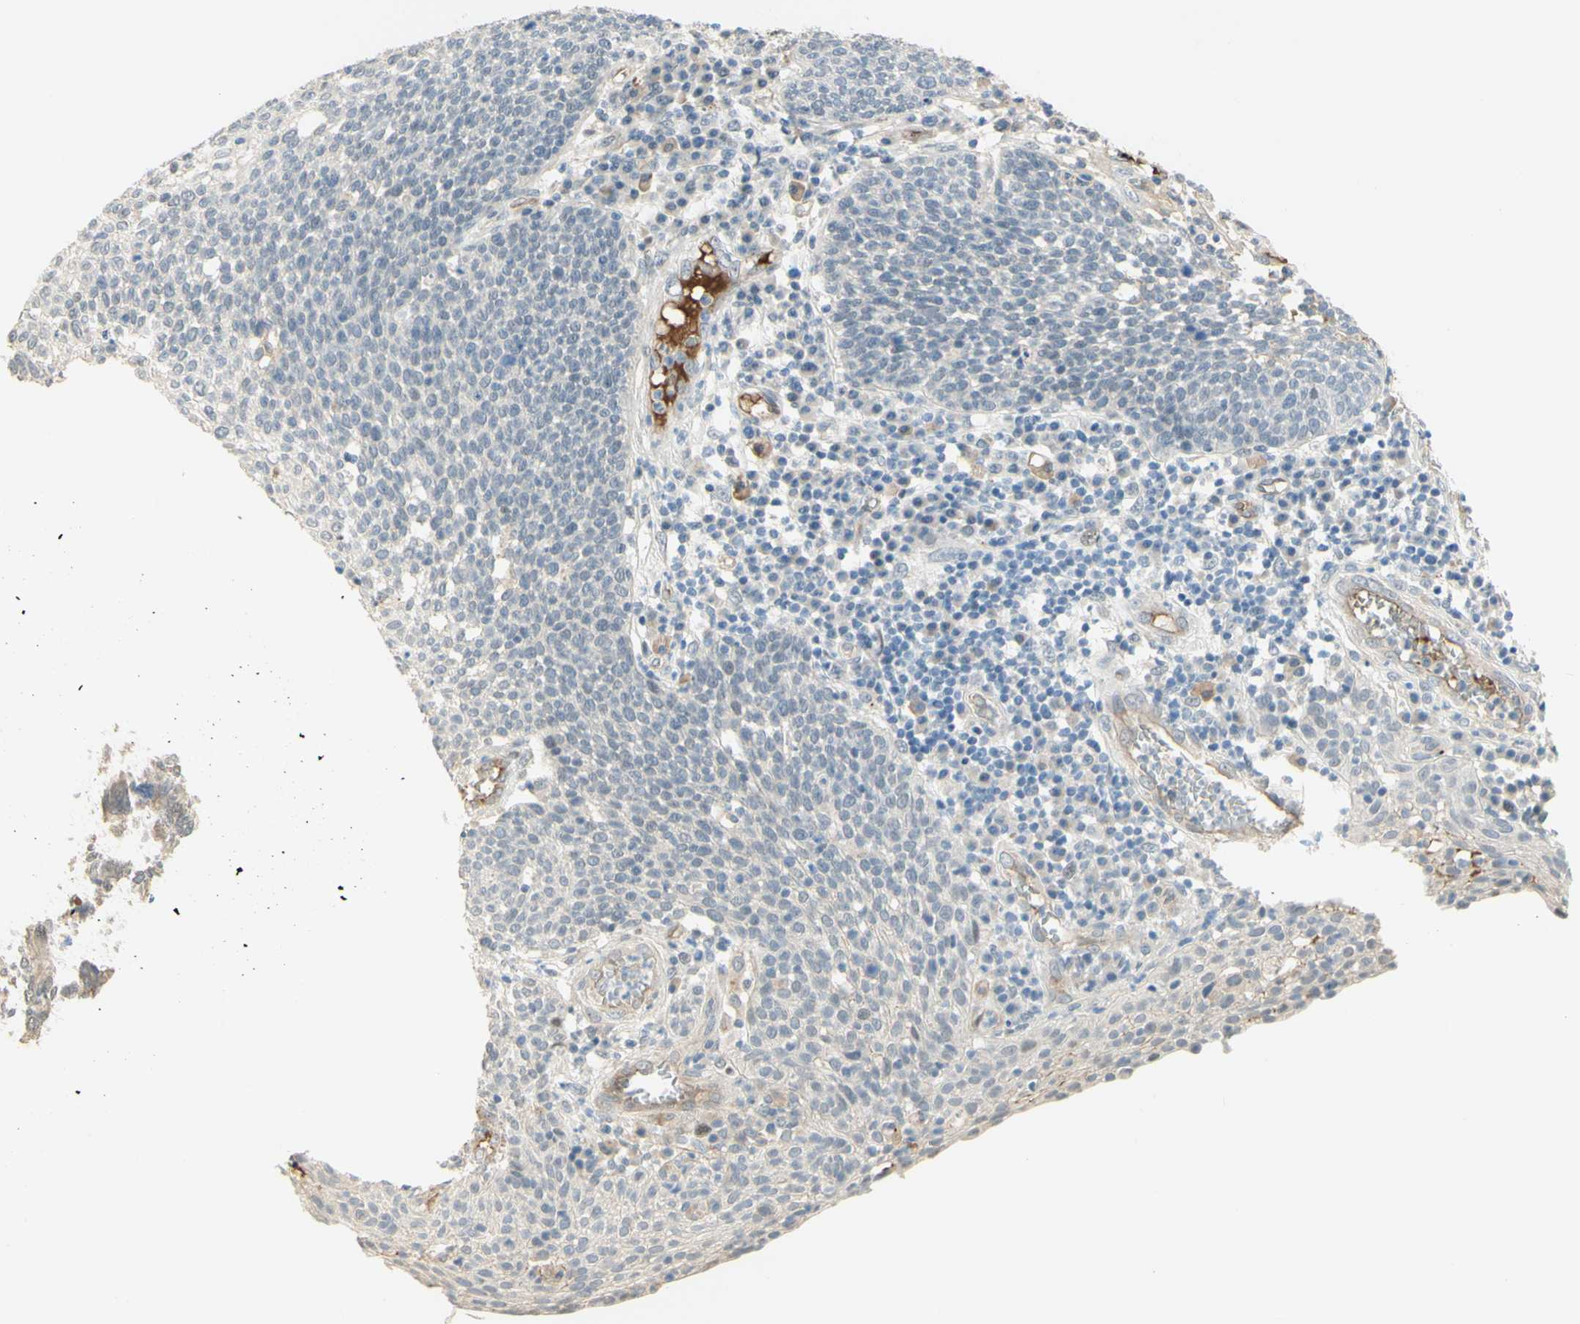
{"staining": {"intensity": "negative", "quantity": "none", "location": "none"}, "tissue": "cervical cancer", "cell_type": "Tumor cells", "image_type": "cancer", "snomed": [{"axis": "morphology", "description": "Squamous cell carcinoma, NOS"}, {"axis": "topography", "description": "Cervix"}], "caption": "Immunohistochemical staining of human squamous cell carcinoma (cervical) reveals no significant positivity in tumor cells.", "gene": "ANGPT2", "patient": {"sex": "female", "age": 34}}